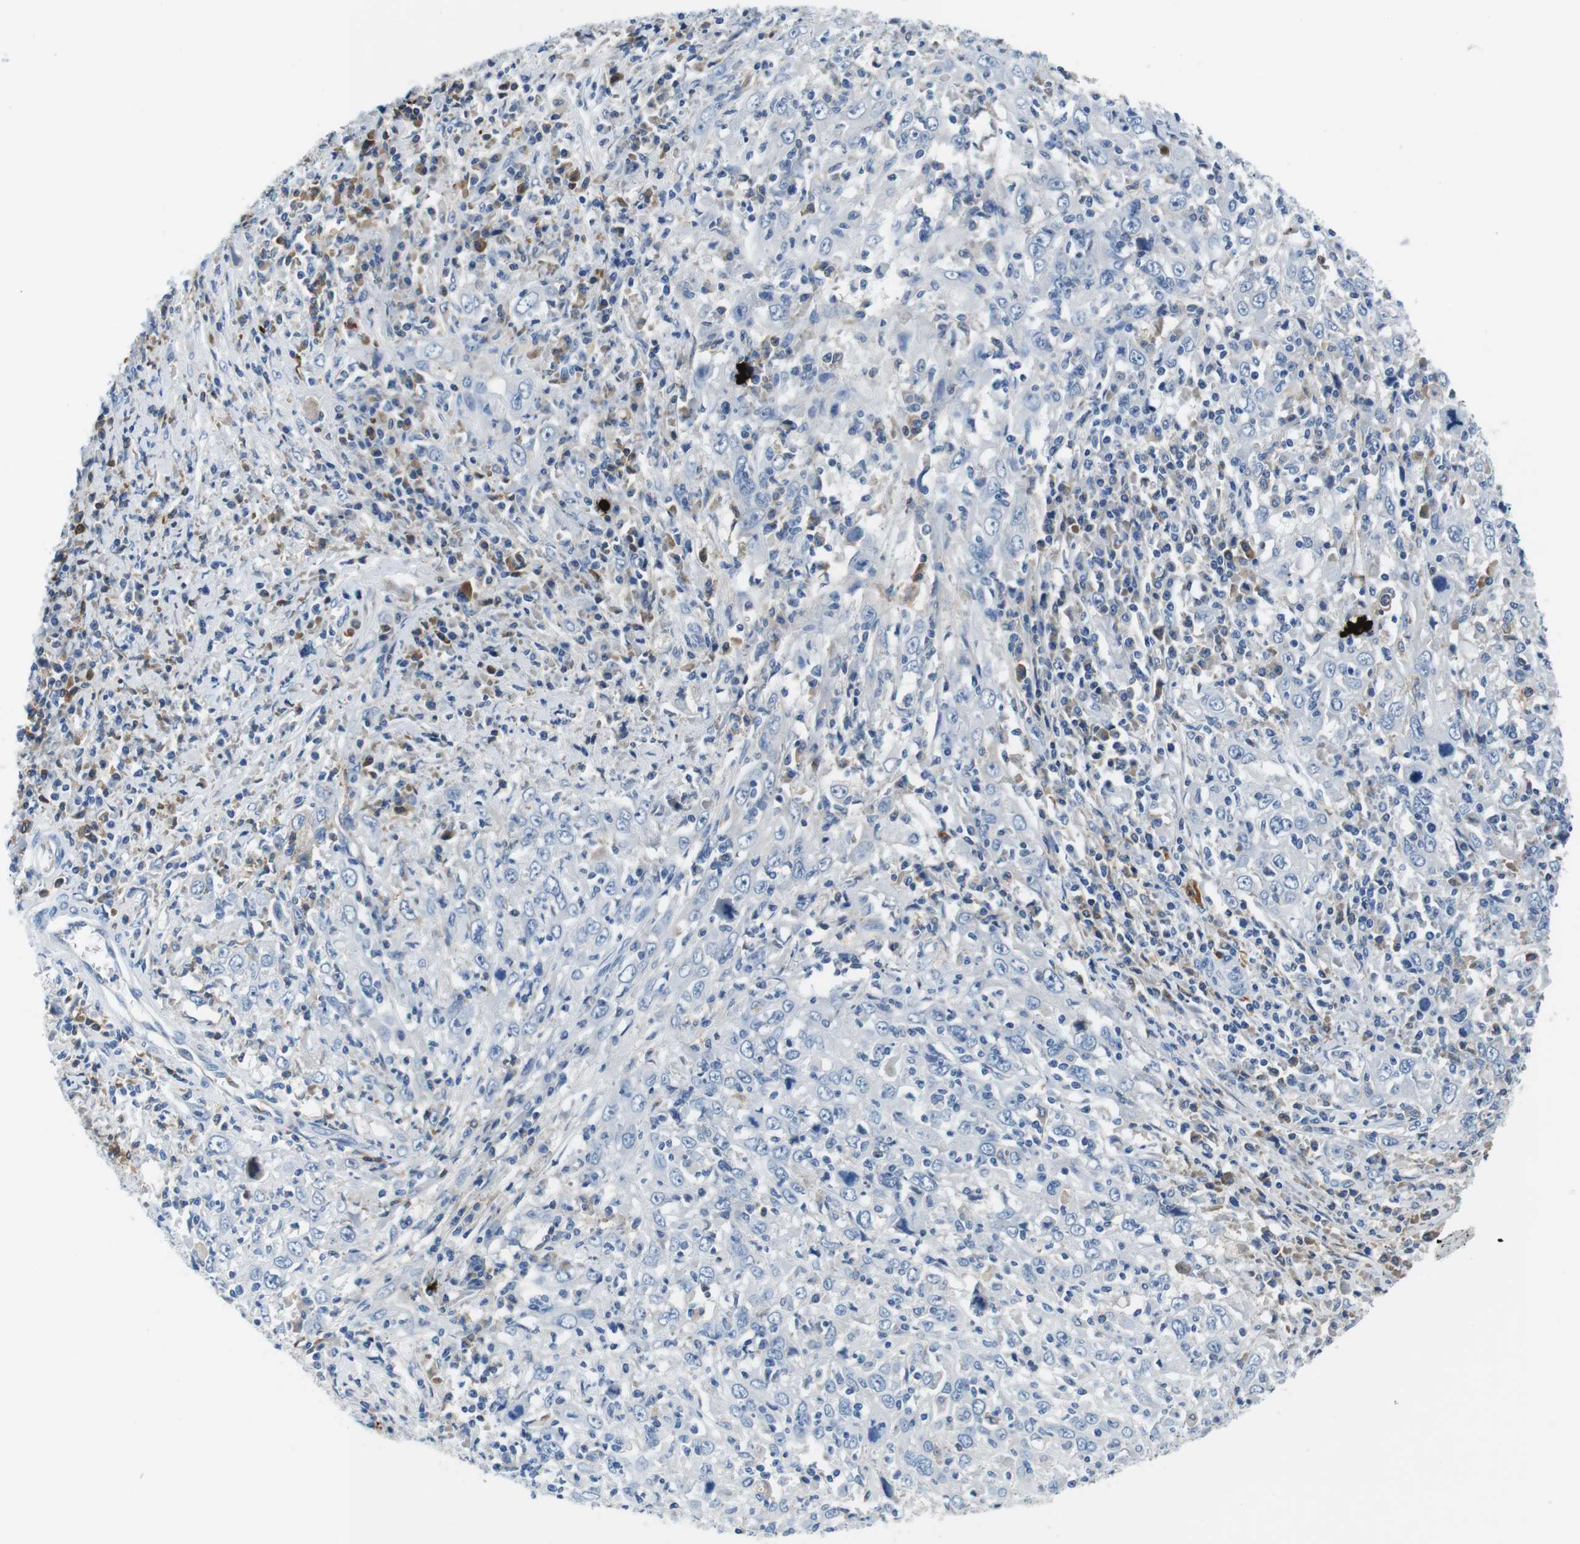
{"staining": {"intensity": "negative", "quantity": "none", "location": "none"}, "tissue": "cervical cancer", "cell_type": "Tumor cells", "image_type": "cancer", "snomed": [{"axis": "morphology", "description": "Squamous cell carcinoma, NOS"}, {"axis": "topography", "description": "Cervix"}], "caption": "This is an immunohistochemistry micrograph of cervical cancer. There is no staining in tumor cells.", "gene": "IGHD", "patient": {"sex": "female", "age": 46}}